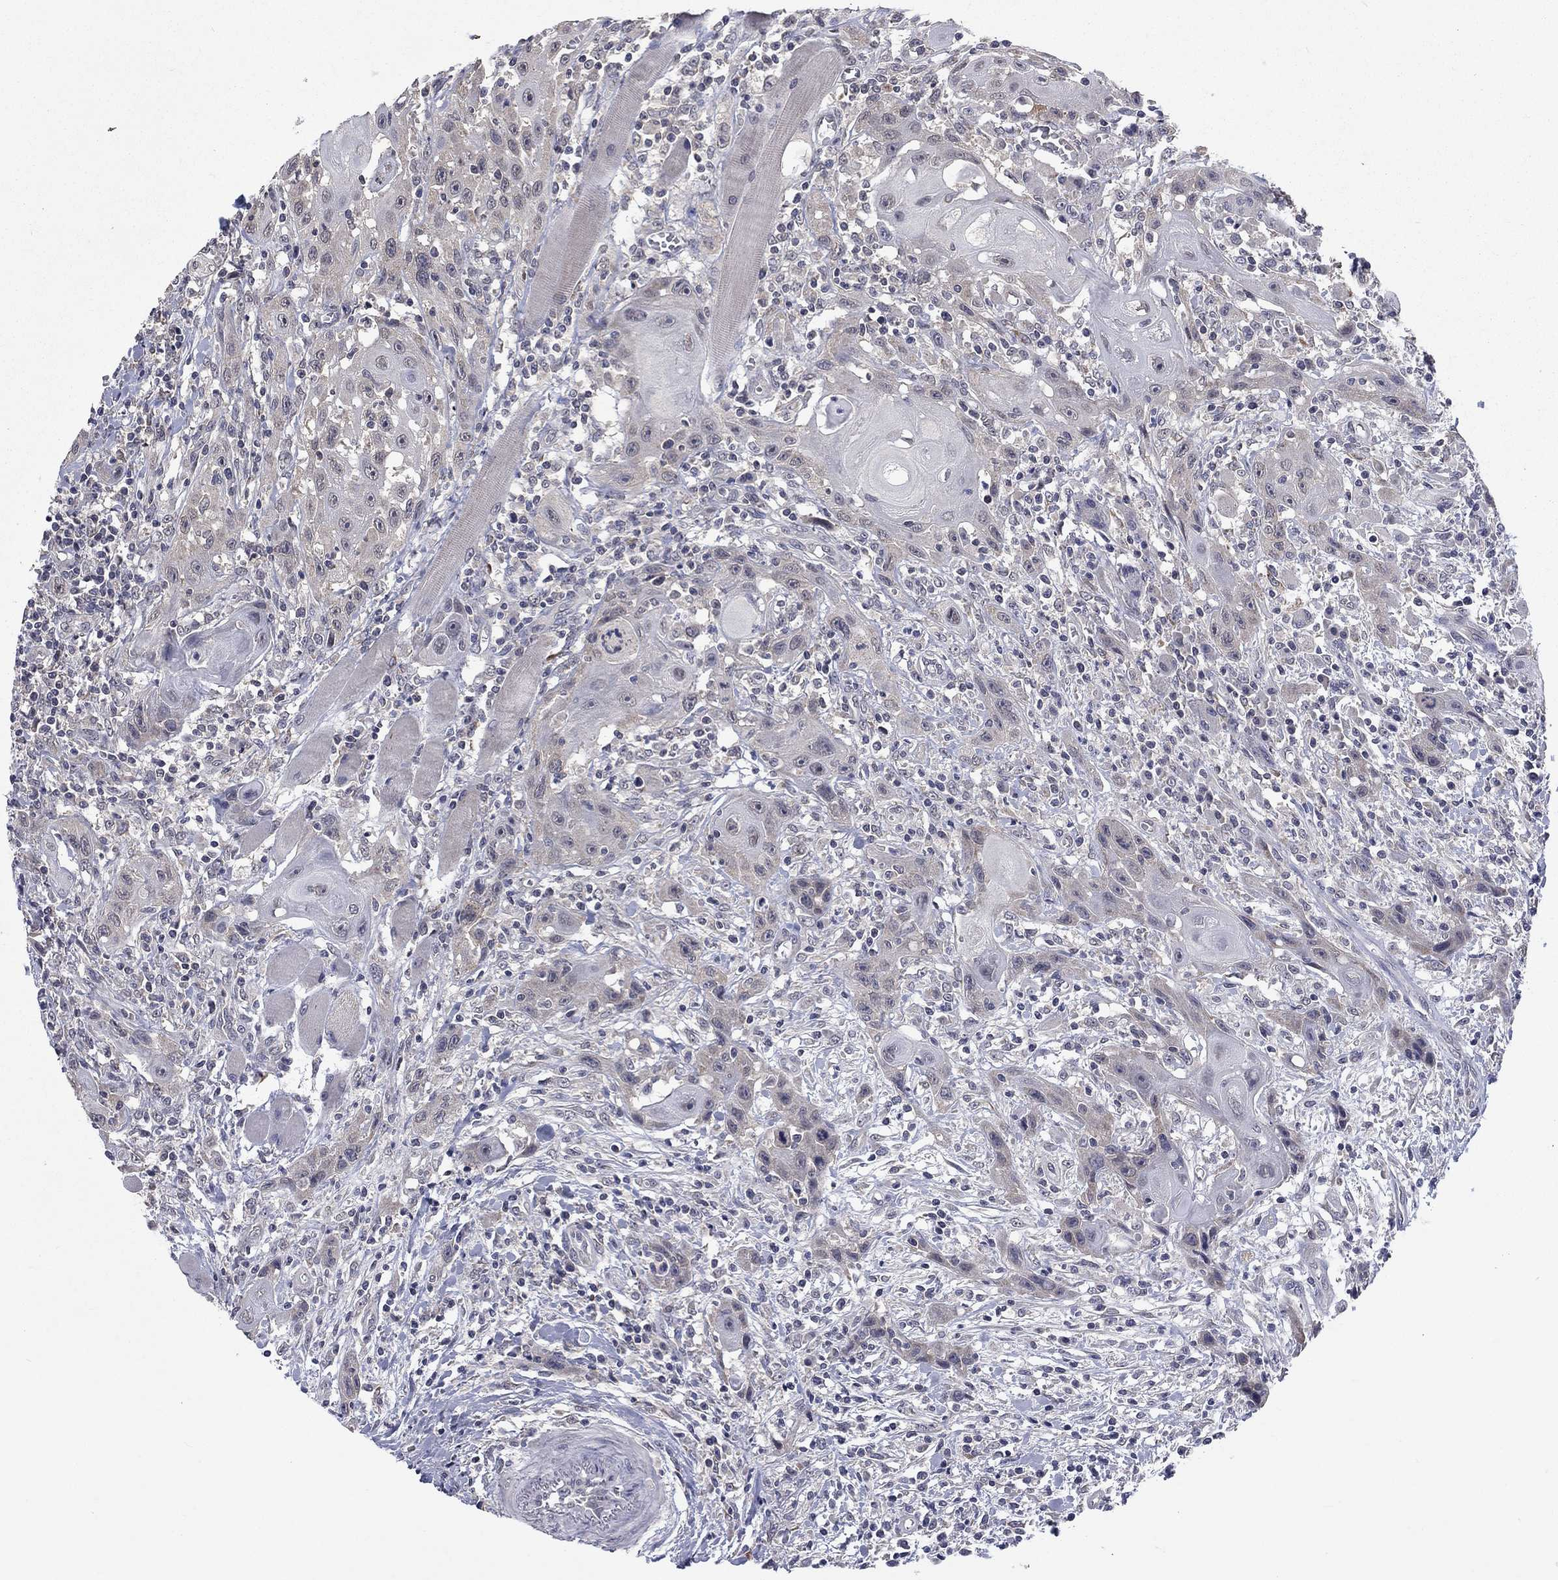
{"staining": {"intensity": "negative", "quantity": "none", "location": "none"}, "tissue": "head and neck cancer", "cell_type": "Tumor cells", "image_type": "cancer", "snomed": [{"axis": "morphology", "description": "Normal tissue, NOS"}, {"axis": "morphology", "description": "Squamous cell carcinoma, NOS"}, {"axis": "topography", "description": "Oral tissue"}, {"axis": "topography", "description": "Head-Neck"}], "caption": "Immunohistochemistry micrograph of neoplastic tissue: head and neck squamous cell carcinoma stained with DAB (3,3'-diaminobenzidine) shows no significant protein positivity in tumor cells.", "gene": "SPATA33", "patient": {"sex": "male", "age": 71}}